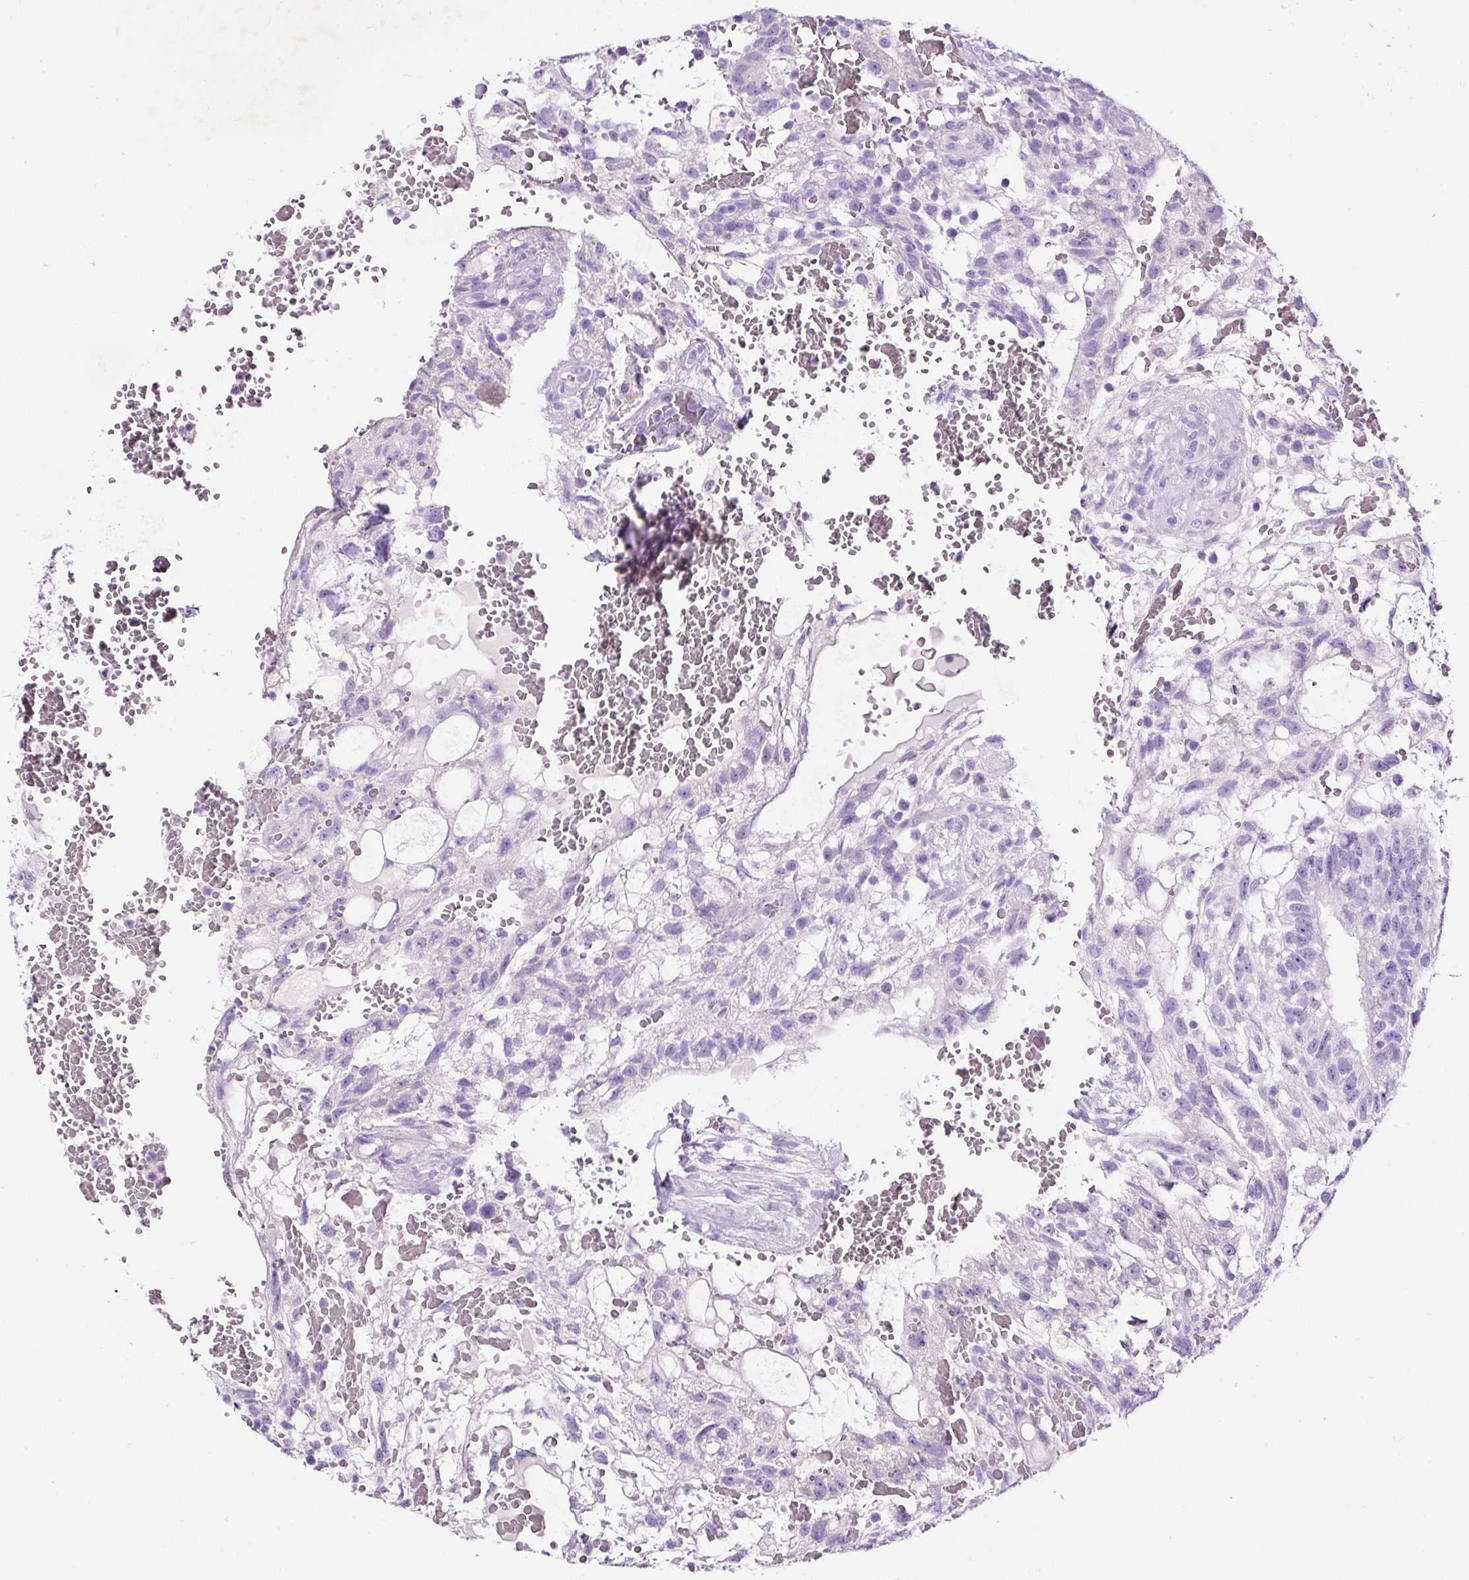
{"staining": {"intensity": "negative", "quantity": "none", "location": "none"}, "tissue": "testis cancer", "cell_type": "Tumor cells", "image_type": "cancer", "snomed": [{"axis": "morphology", "description": "Normal tissue, NOS"}, {"axis": "morphology", "description": "Carcinoma, Embryonal, NOS"}, {"axis": "topography", "description": "Testis"}], "caption": "The image shows no significant staining in tumor cells of testis cancer.", "gene": "STOX2", "patient": {"sex": "male", "age": 32}}